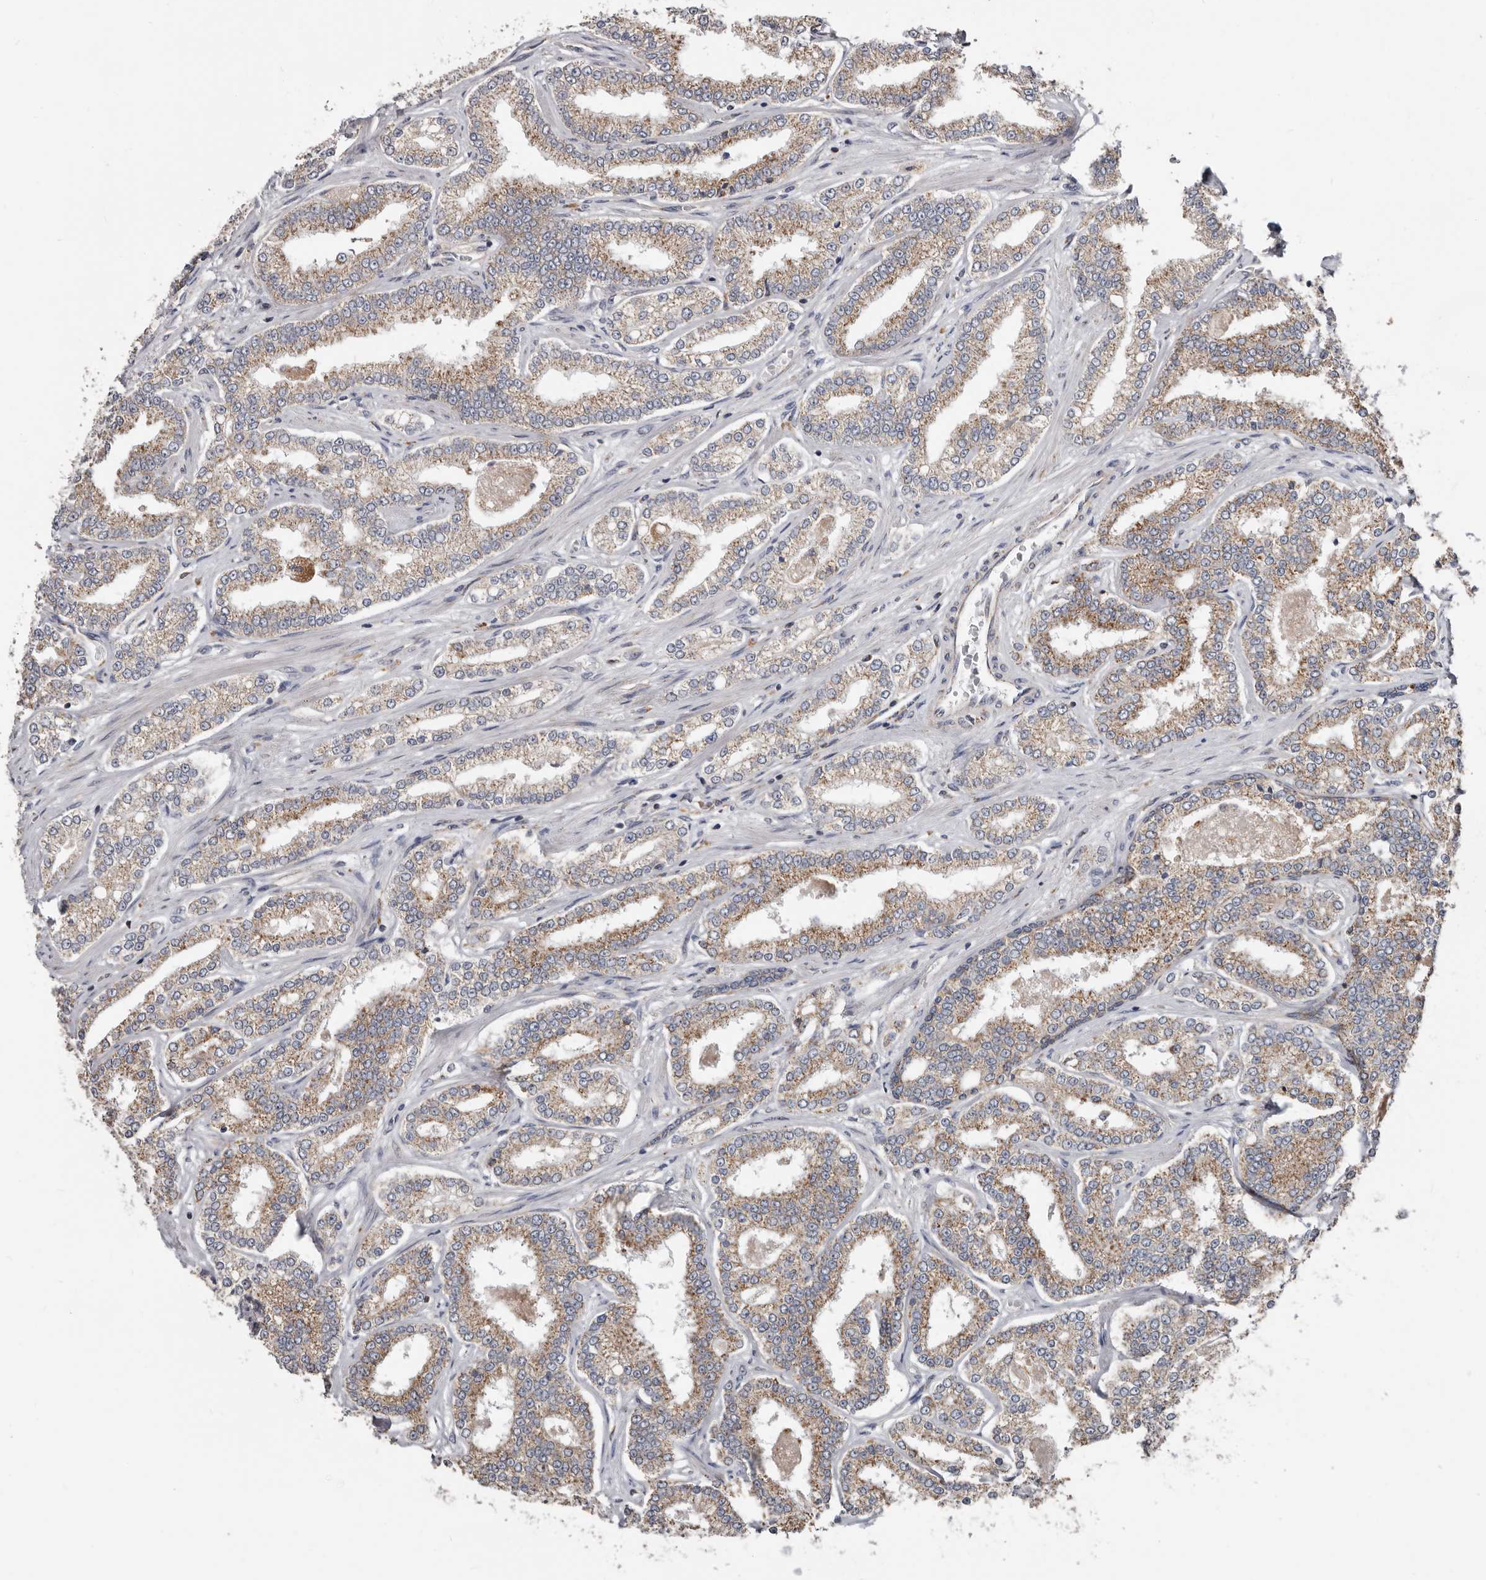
{"staining": {"intensity": "weak", "quantity": ">75%", "location": "cytoplasmic/membranous"}, "tissue": "prostate cancer", "cell_type": "Tumor cells", "image_type": "cancer", "snomed": [{"axis": "morphology", "description": "Normal tissue, NOS"}, {"axis": "morphology", "description": "Adenocarcinoma, High grade"}, {"axis": "topography", "description": "Prostate"}], "caption": "A high-resolution histopathology image shows IHC staining of prostate high-grade adenocarcinoma, which shows weak cytoplasmic/membranous expression in approximately >75% of tumor cells.", "gene": "MRPL18", "patient": {"sex": "male", "age": 83}}